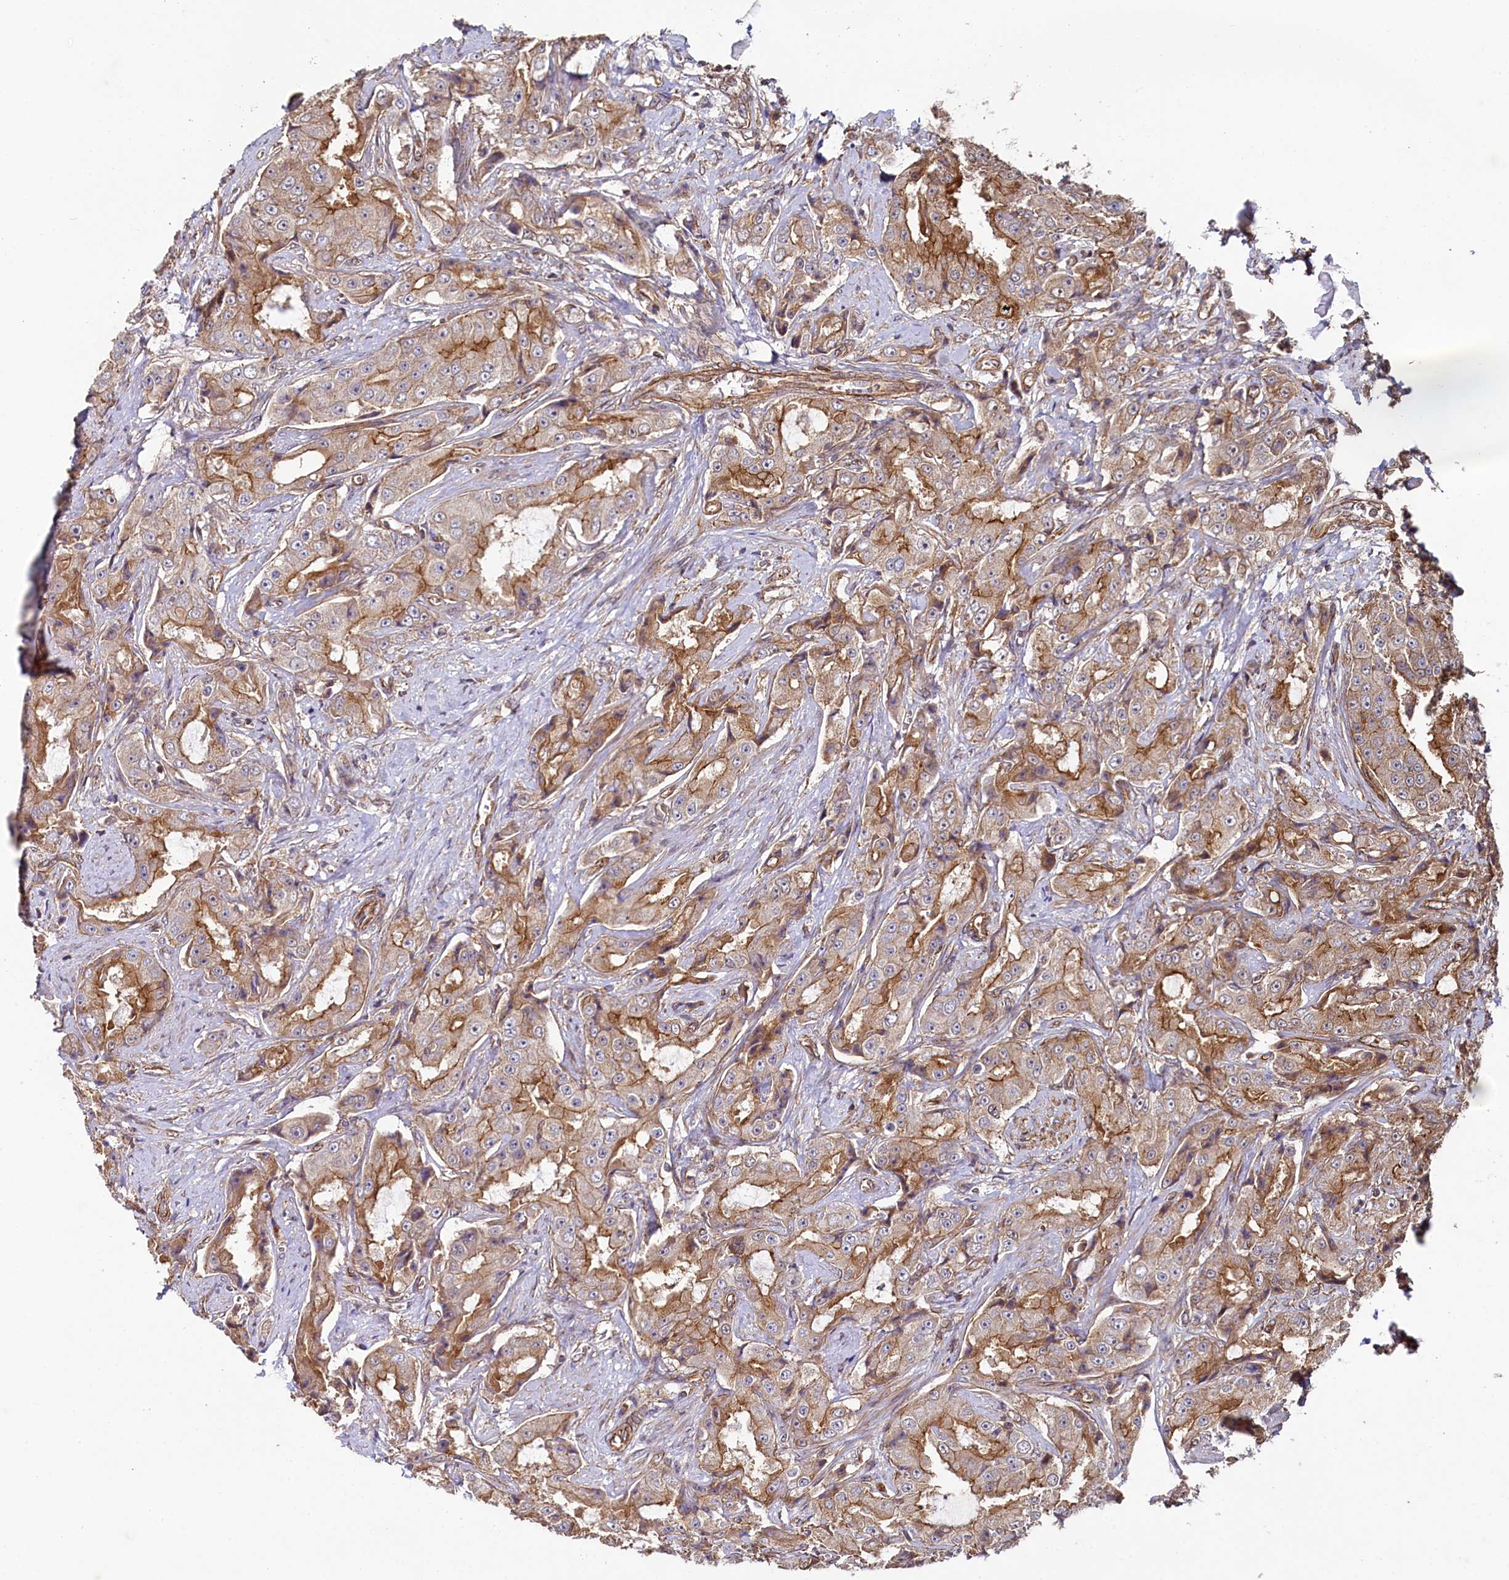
{"staining": {"intensity": "moderate", "quantity": ">75%", "location": "cytoplasmic/membranous"}, "tissue": "prostate cancer", "cell_type": "Tumor cells", "image_type": "cancer", "snomed": [{"axis": "morphology", "description": "Adenocarcinoma, High grade"}, {"axis": "topography", "description": "Prostate"}], "caption": "IHC of human adenocarcinoma (high-grade) (prostate) demonstrates medium levels of moderate cytoplasmic/membranous staining in about >75% of tumor cells. The staining was performed using DAB (3,3'-diaminobenzidine) to visualize the protein expression in brown, while the nuclei were stained in blue with hematoxylin (Magnification: 20x).", "gene": "SVIP", "patient": {"sex": "male", "age": 73}}